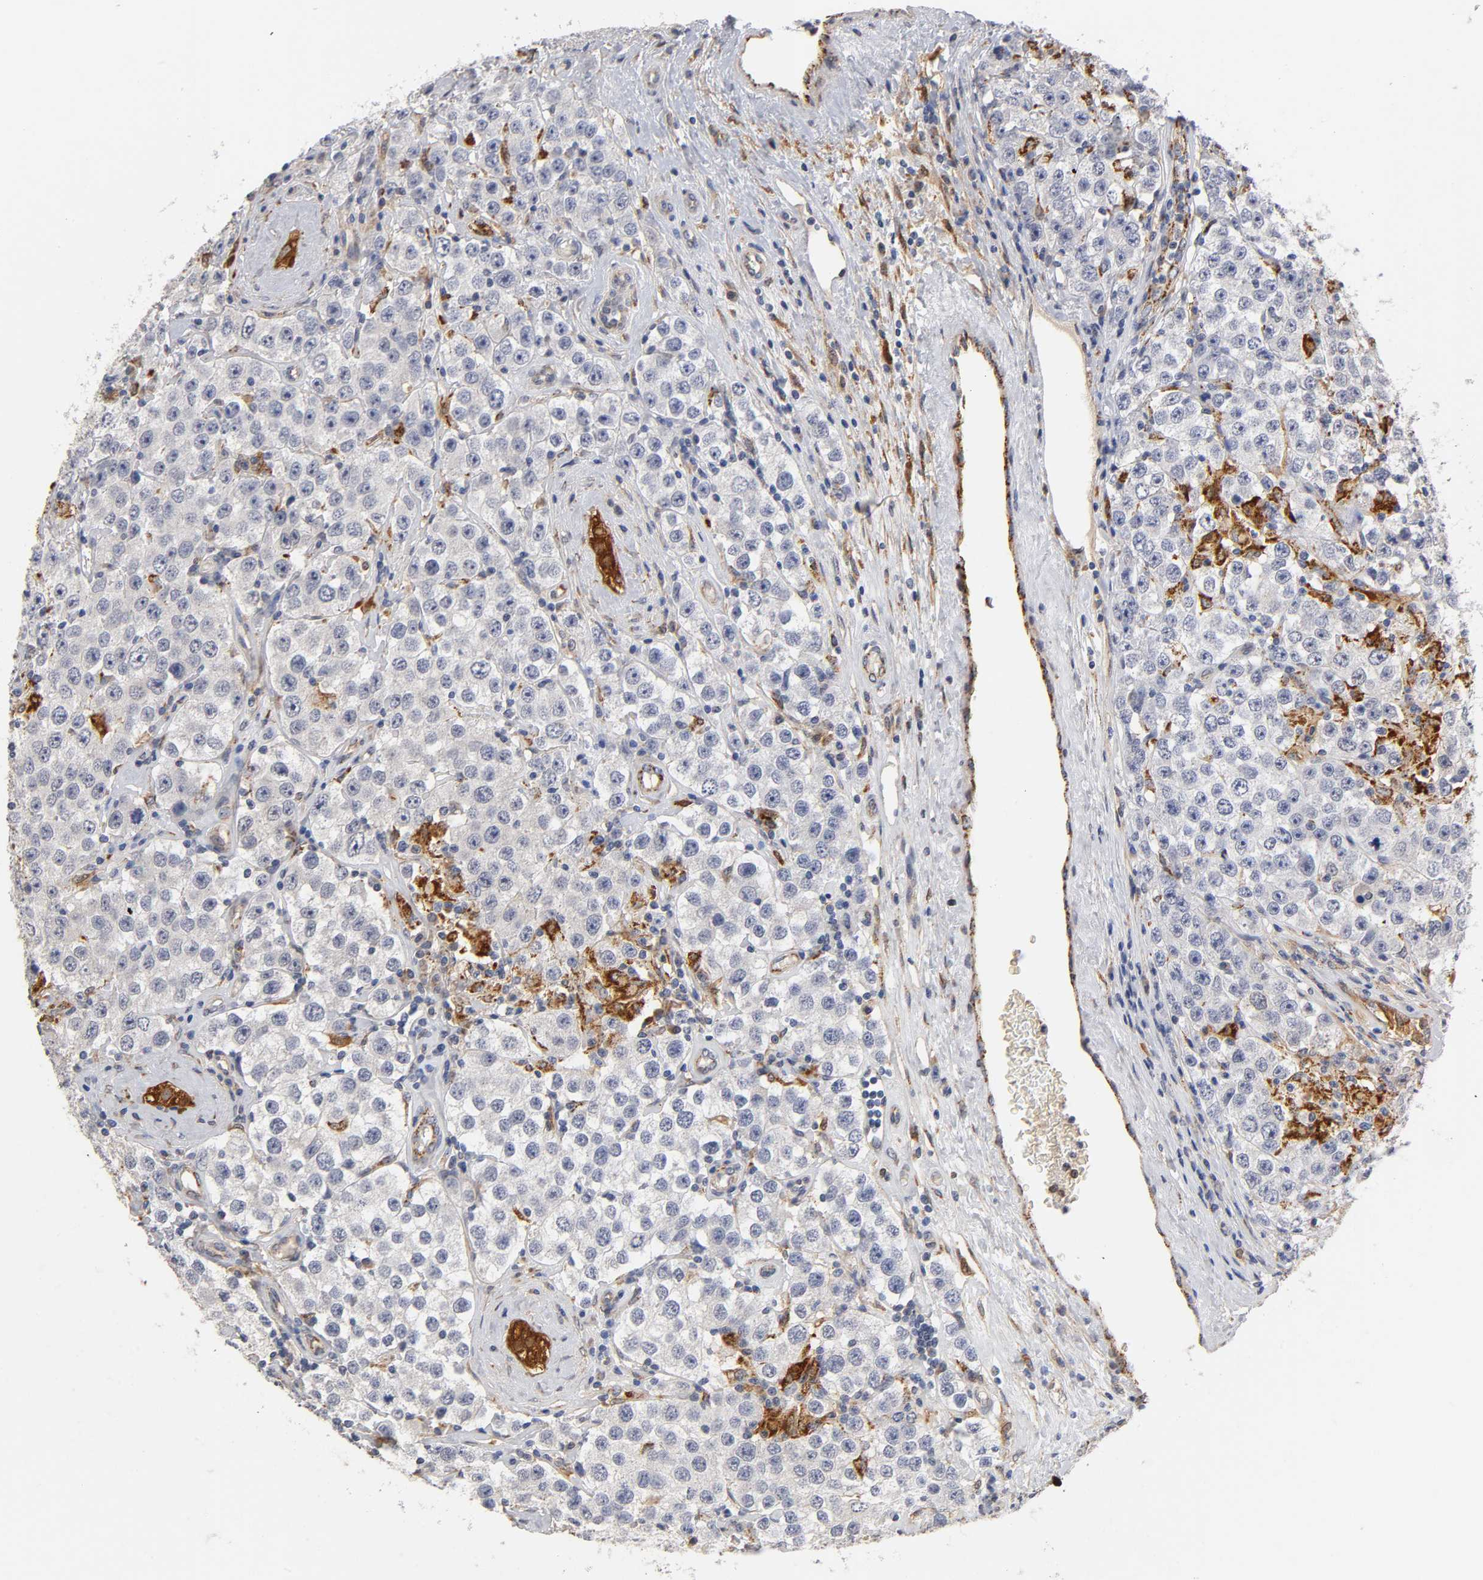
{"staining": {"intensity": "negative", "quantity": "none", "location": "none"}, "tissue": "testis cancer", "cell_type": "Tumor cells", "image_type": "cancer", "snomed": [{"axis": "morphology", "description": "Seminoma, NOS"}, {"axis": "topography", "description": "Testis"}], "caption": "An immunohistochemistry photomicrograph of testis cancer is shown. There is no staining in tumor cells of testis cancer. (Immunohistochemistry, brightfield microscopy, high magnification).", "gene": "ISG15", "patient": {"sex": "male", "age": 52}}